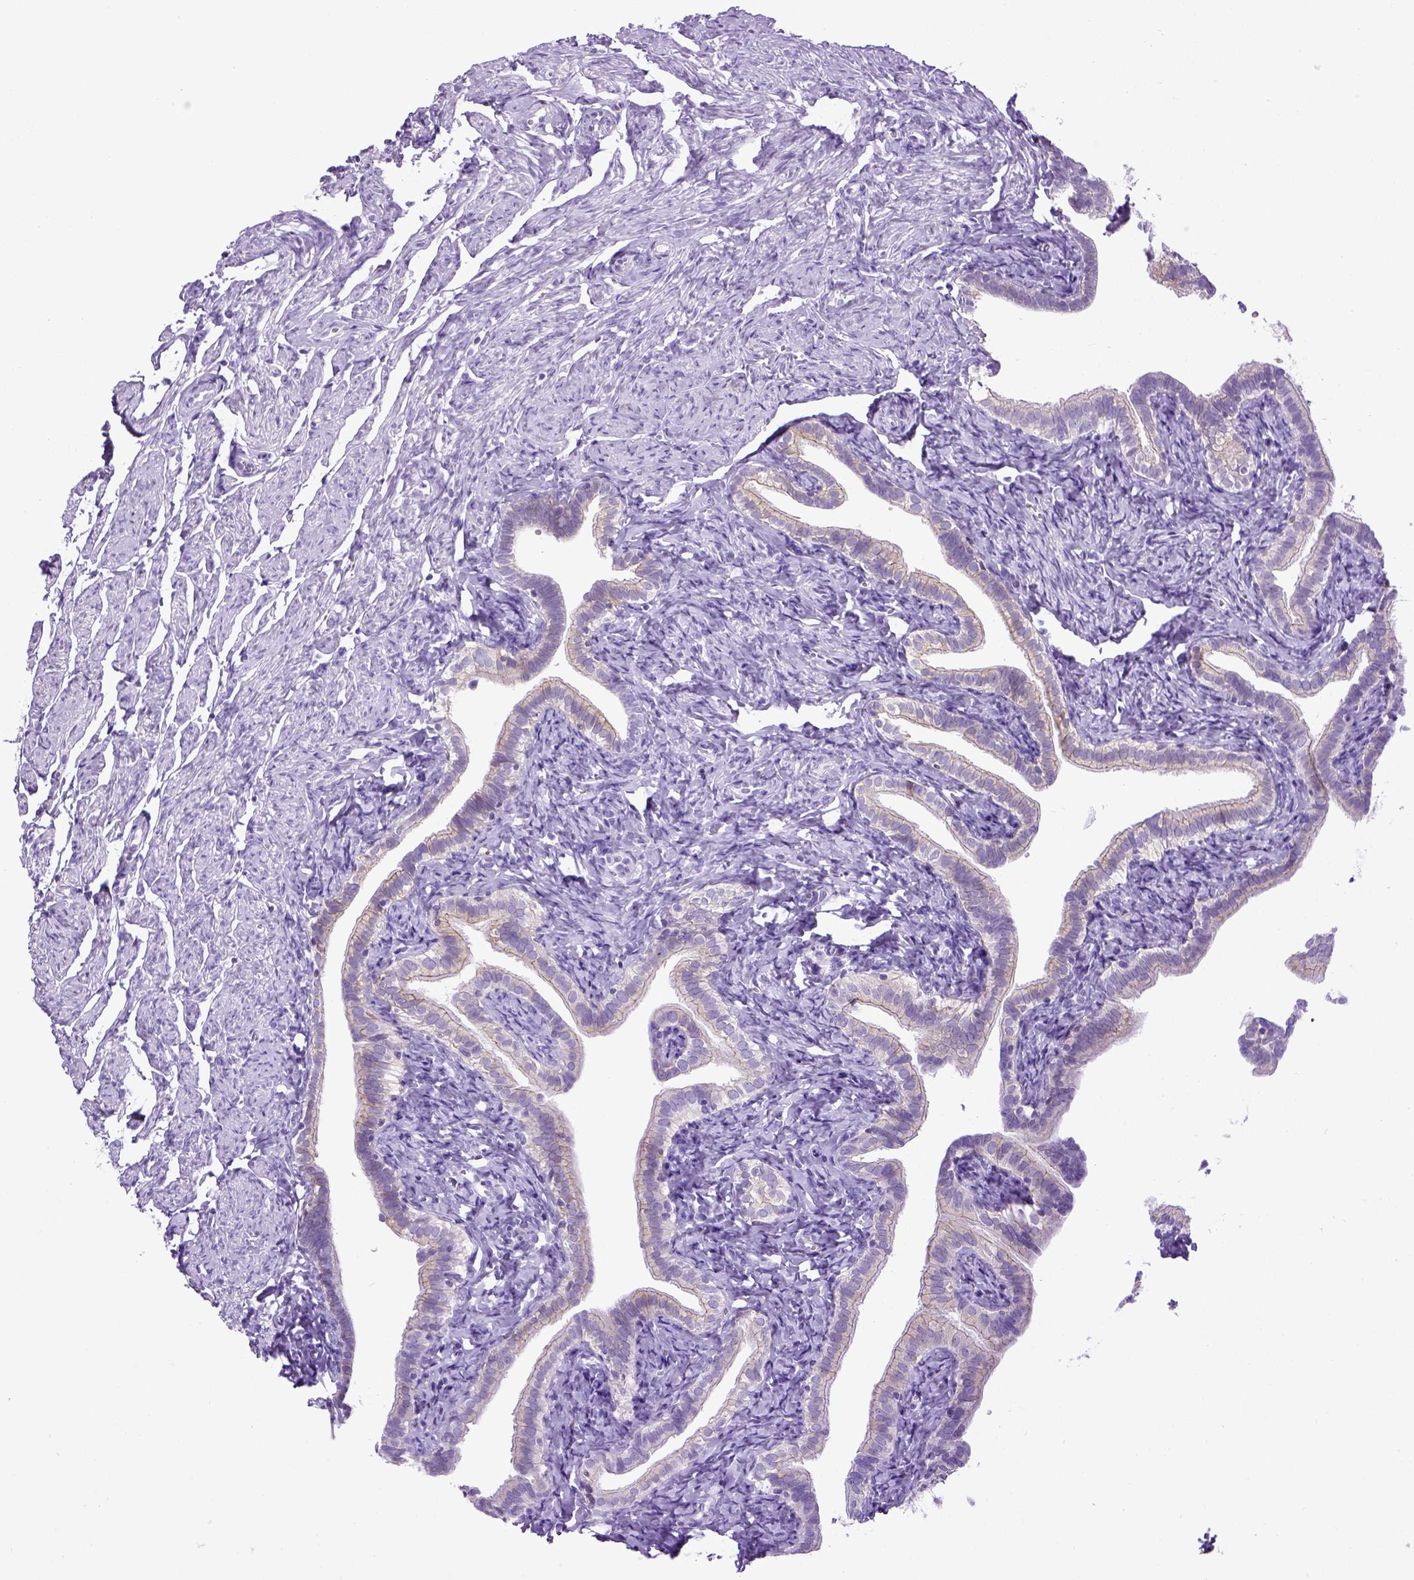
{"staining": {"intensity": "negative", "quantity": "none", "location": "none"}, "tissue": "fallopian tube", "cell_type": "Glandular cells", "image_type": "normal", "snomed": [{"axis": "morphology", "description": "Normal tissue, NOS"}, {"axis": "topography", "description": "Fallopian tube"}], "caption": "Immunohistochemical staining of unremarkable fallopian tube demonstrates no significant positivity in glandular cells.", "gene": "CDH1", "patient": {"sex": "female", "age": 41}}